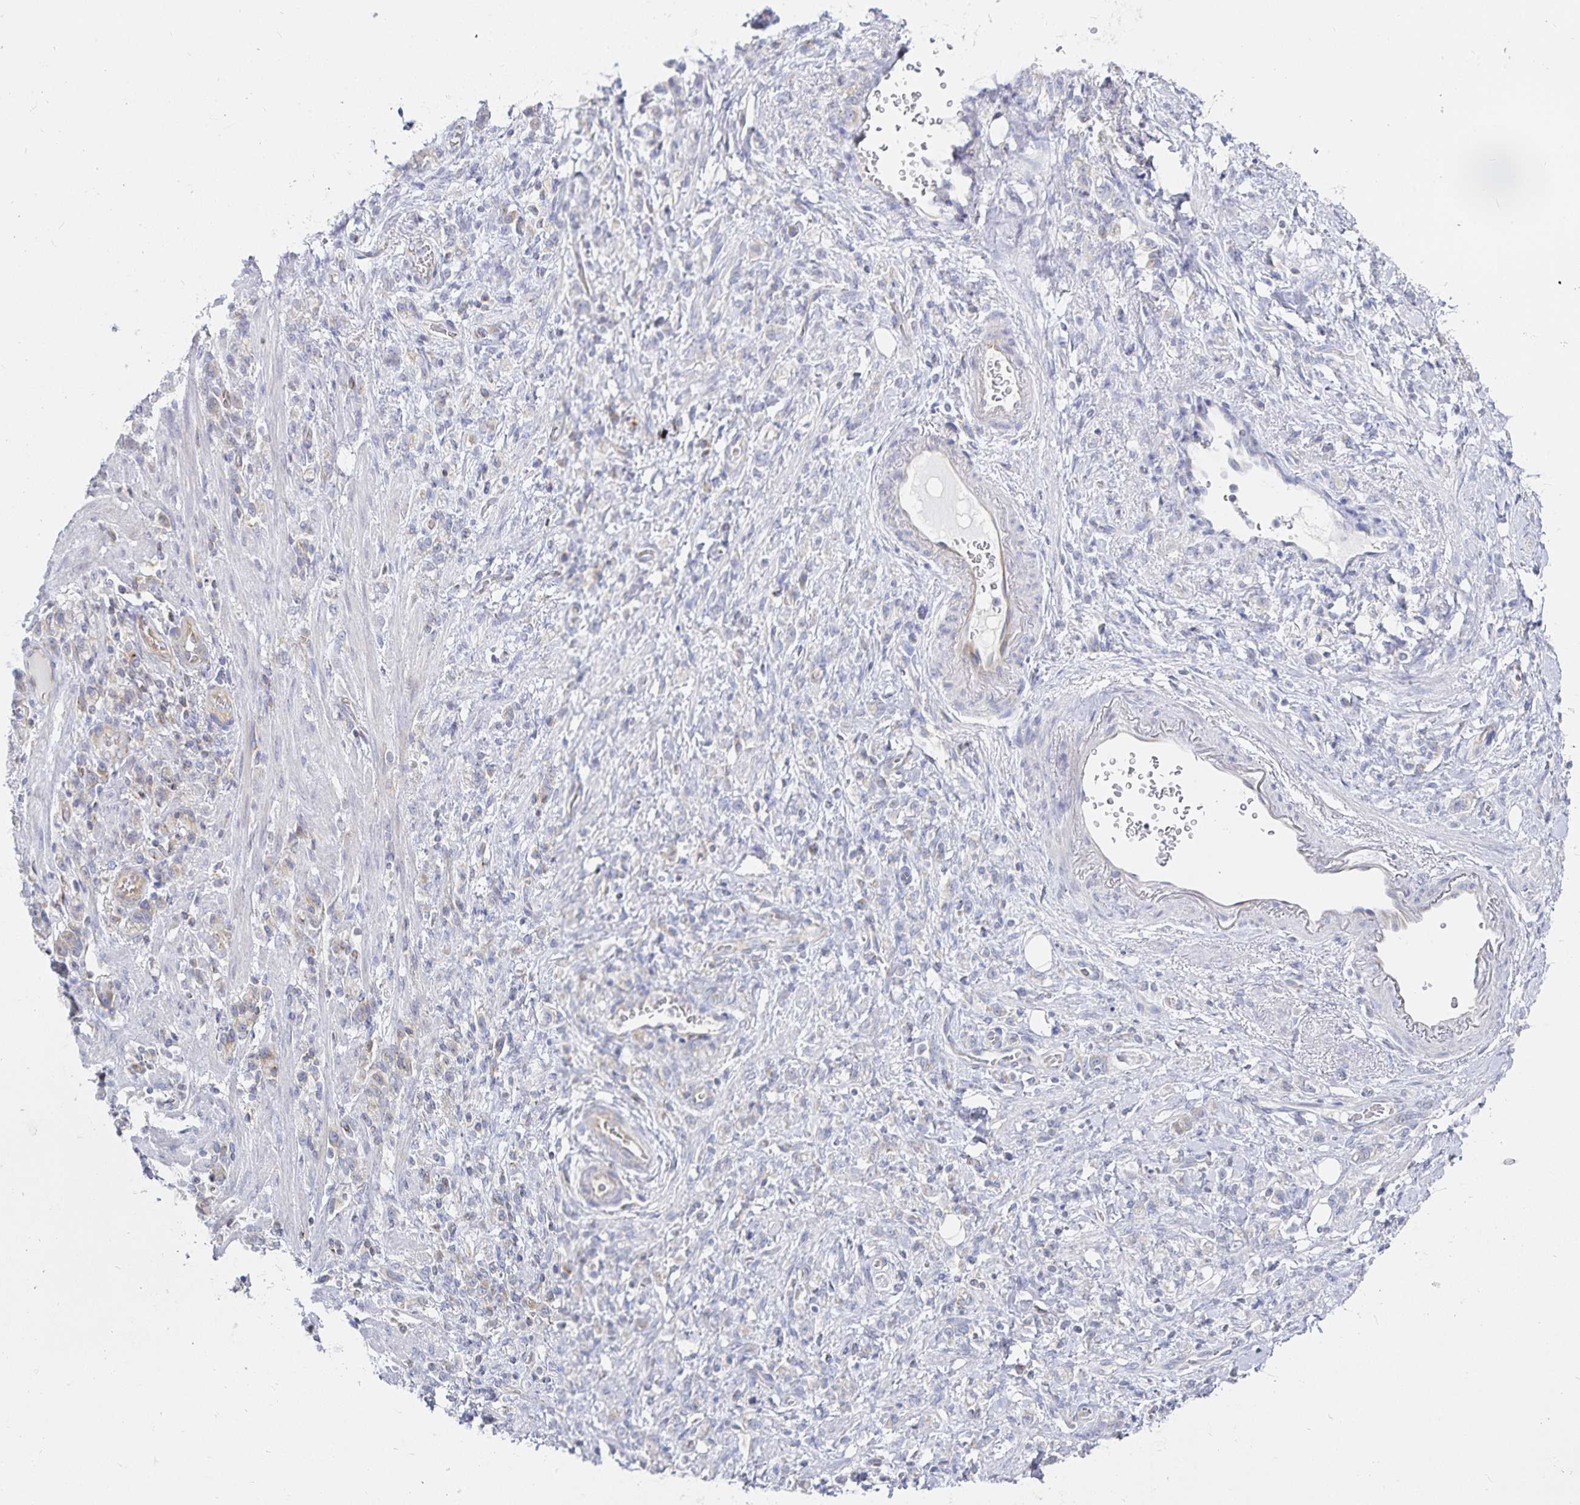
{"staining": {"intensity": "weak", "quantity": "25%-75%", "location": "cytoplasmic/membranous"}, "tissue": "stomach cancer", "cell_type": "Tumor cells", "image_type": "cancer", "snomed": [{"axis": "morphology", "description": "Adenocarcinoma, NOS"}, {"axis": "topography", "description": "Stomach"}], "caption": "High-magnification brightfield microscopy of stomach cancer (adenocarcinoma) stained with DAB (brown) and counterstained with hematoxylin (blue). tumor cells exhibit weak cytoplasmic/membranous positivity is appreciated in approximately25%-75% of cells.", "gene": "SFTPA1", "patient": {"sex": "male", "age": 77}}